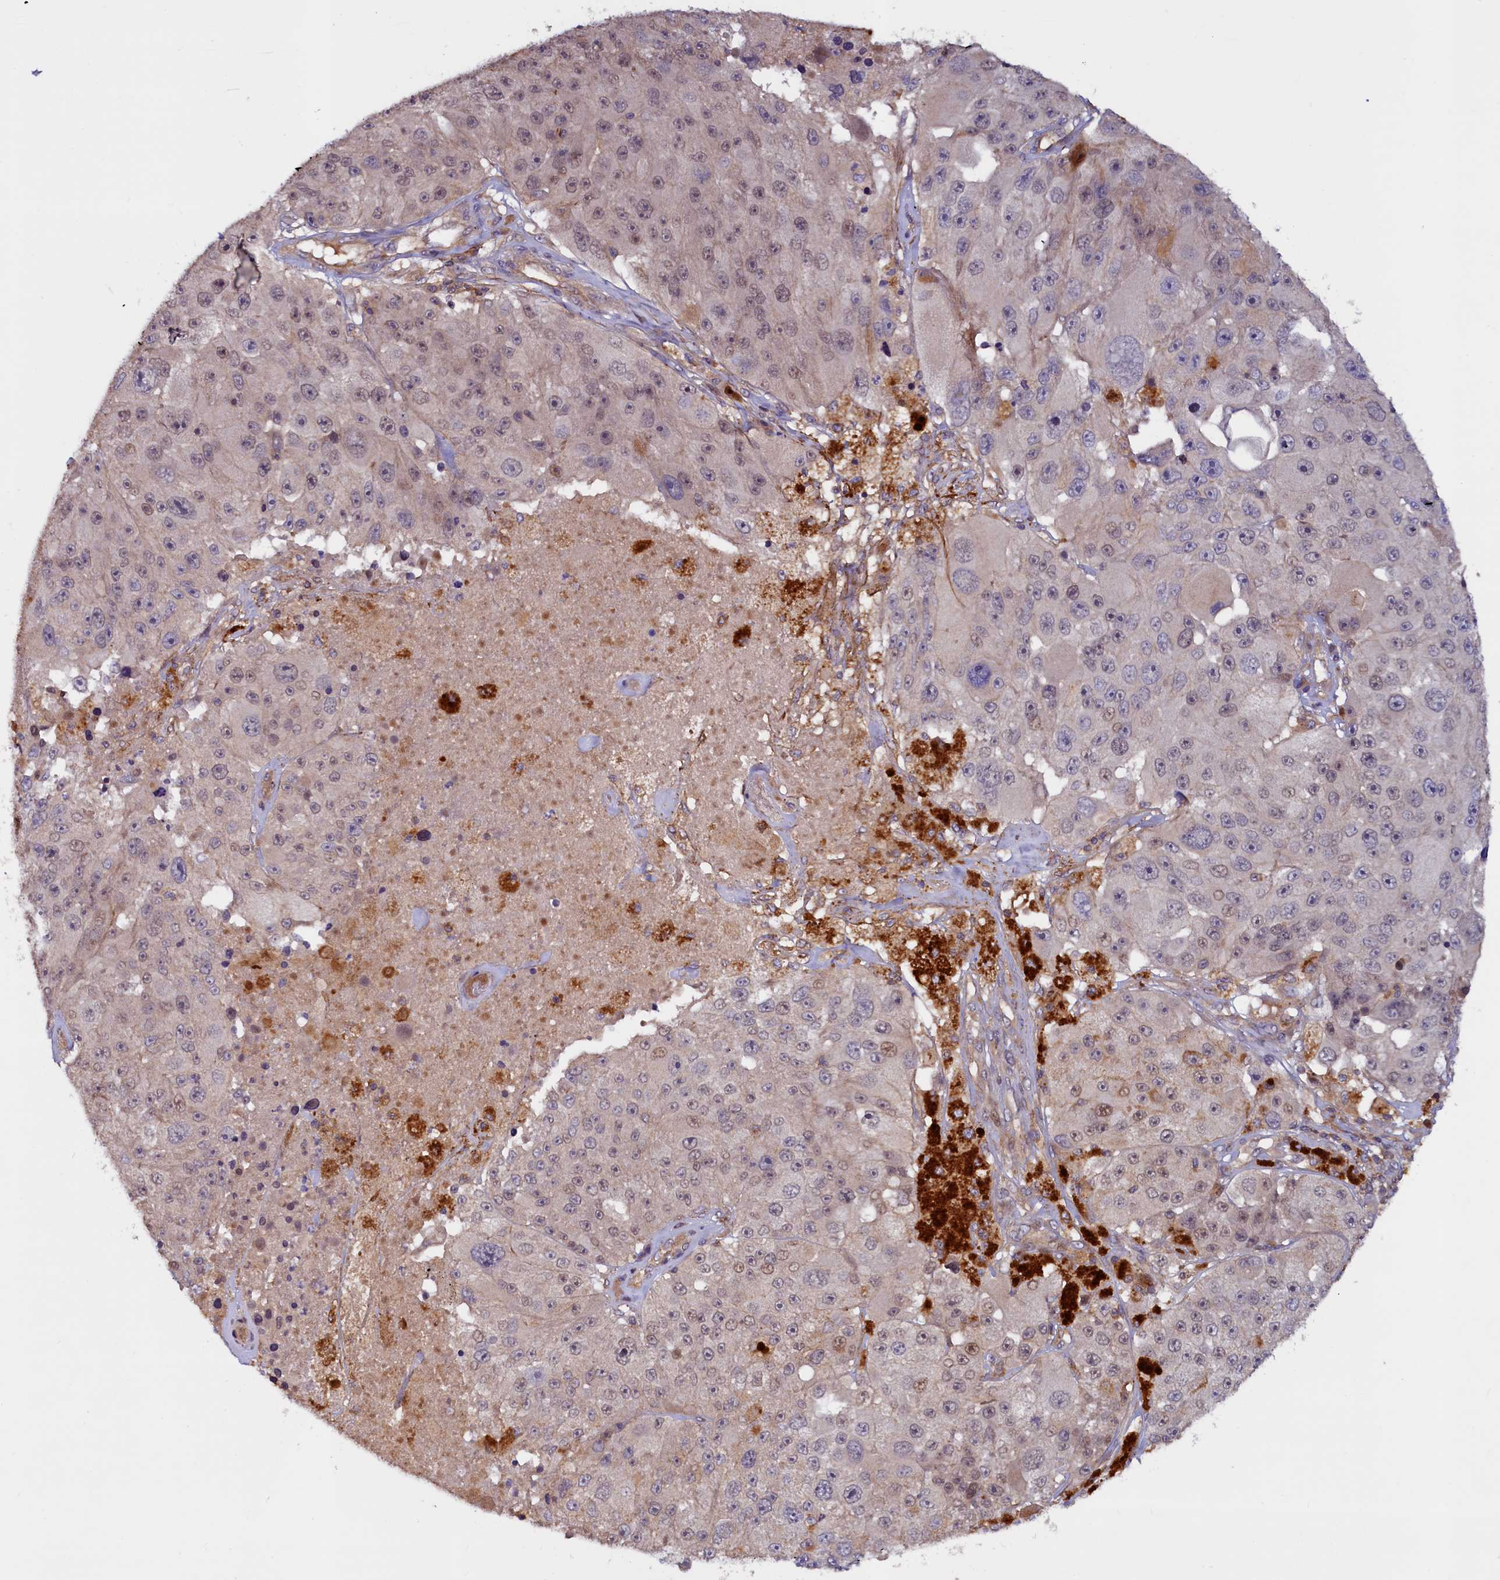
{"staining": {"intensity": "weak", "quantity": "25%-75%", "location": "nuclear"}, "tissue": "melanoma", "cell_type": "Tumor cells", "image_type": "cancer", "snomed": [{"axis": "morphology", "description": "Malignant melanoma, Metastatic site"}, {"axis": "topography", "description": "Lymph node"}], "caption": "A brown stain highlights weak nuclear positivity of a protein in malignant melanoma (metastatic site) tumor cells.", "gene": "DUOXA1", "patient": {"sex": "male", "age": 62}}